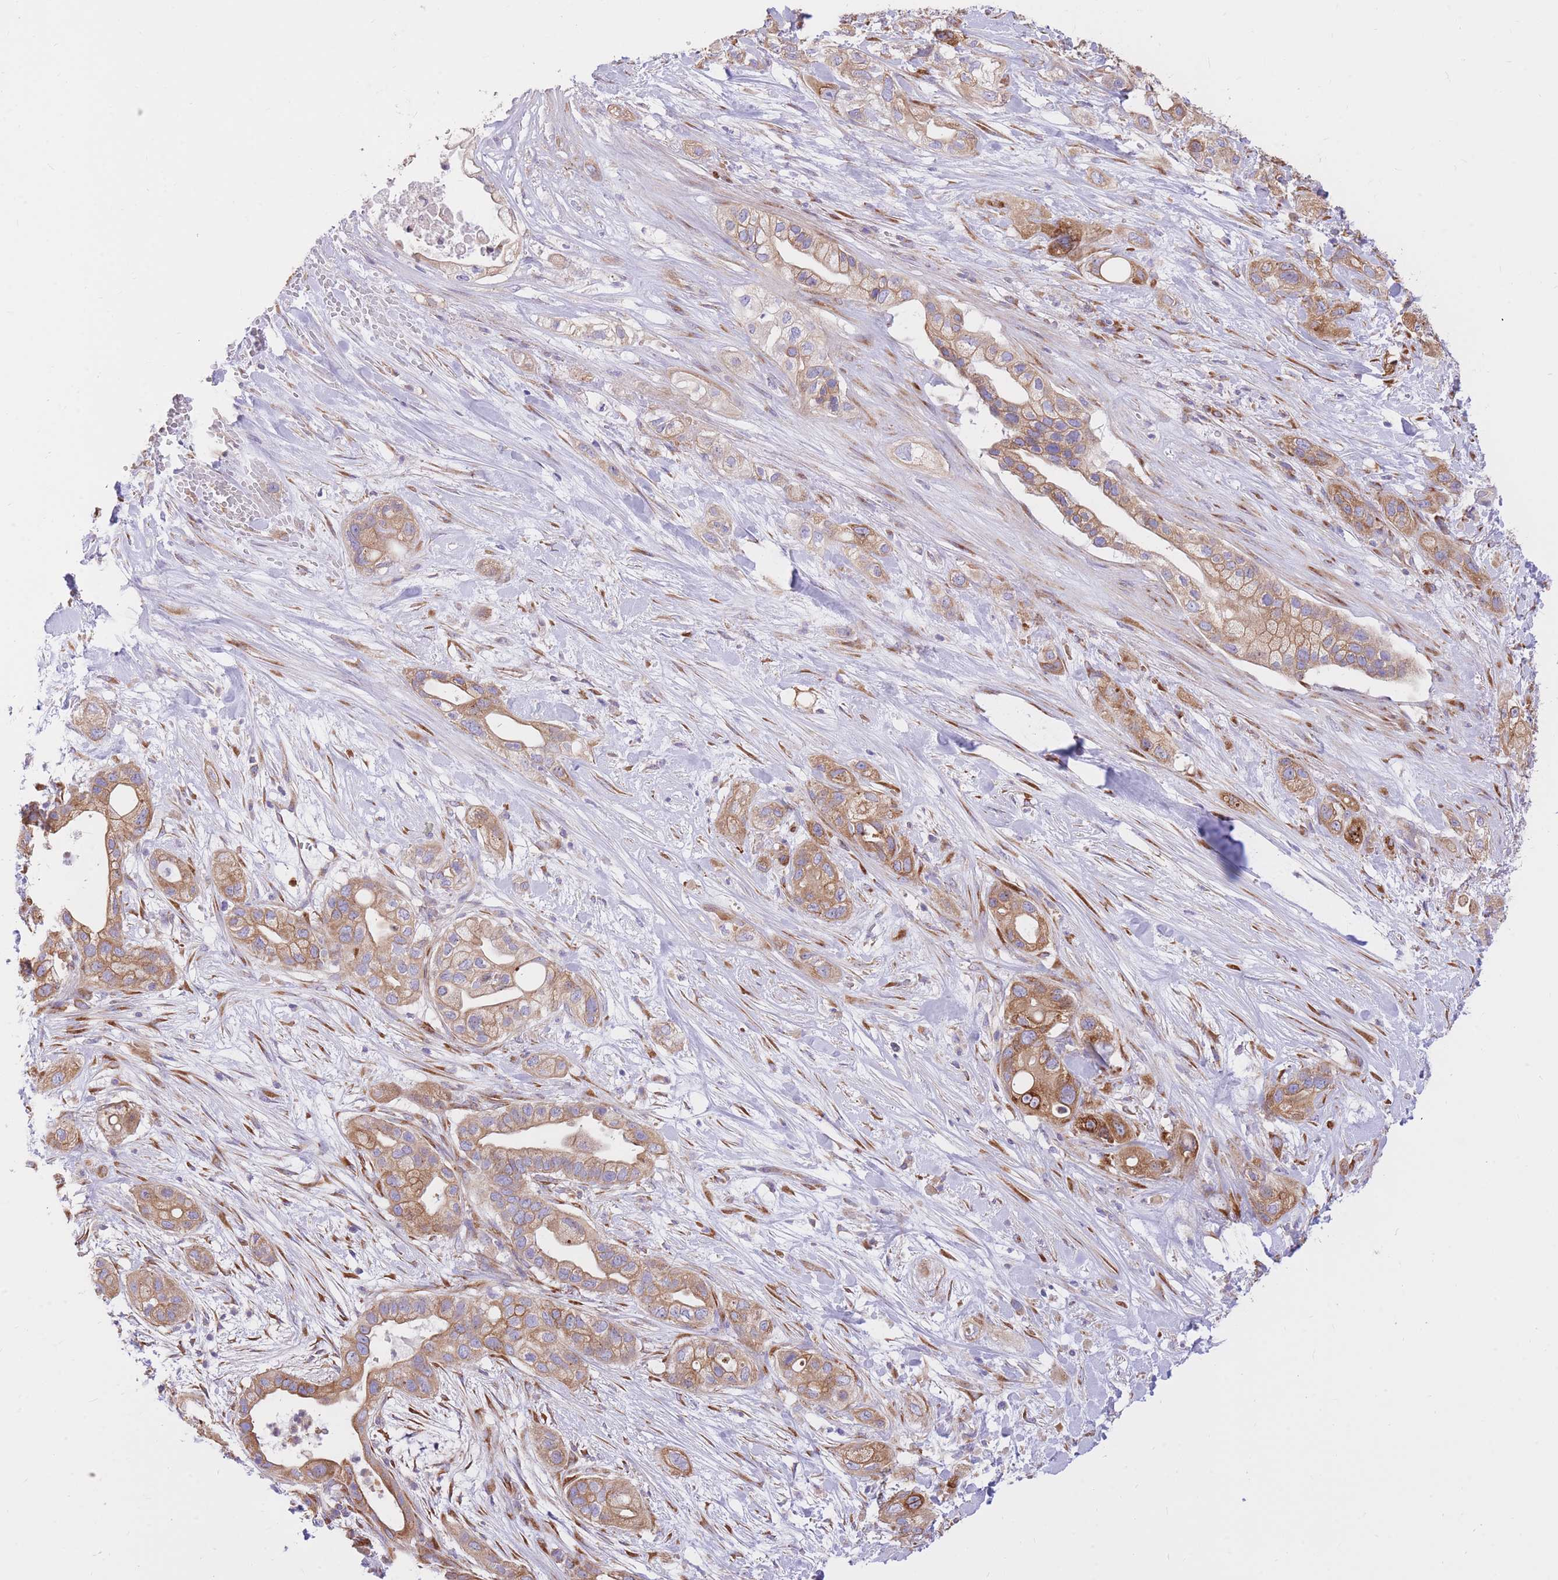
{"staining": {"intensity": "moderate", "quantity": ">75%", "location": "cytoplasmic/membranous"}, "tissue": "pancreatic cancer", "cell_type": "Tumor cells", "image_type": "cancer", "snomed": [{"axis": "morphology", "description": "Adenocarcinoma, NOS"}, {"axis": "topography", "description": "Pancreas"}], "caption": "Tumor cells demonstrate medium levels of moderate cytoplasmic/membranous expression in approximately >75% of cells in human adenocarcinoma (pancreatic). (DAB IHC, brown staining for protein, blue staining for nuclei).", "gene": "GBP7", "patient": {"sex": "male", "age": 44}}